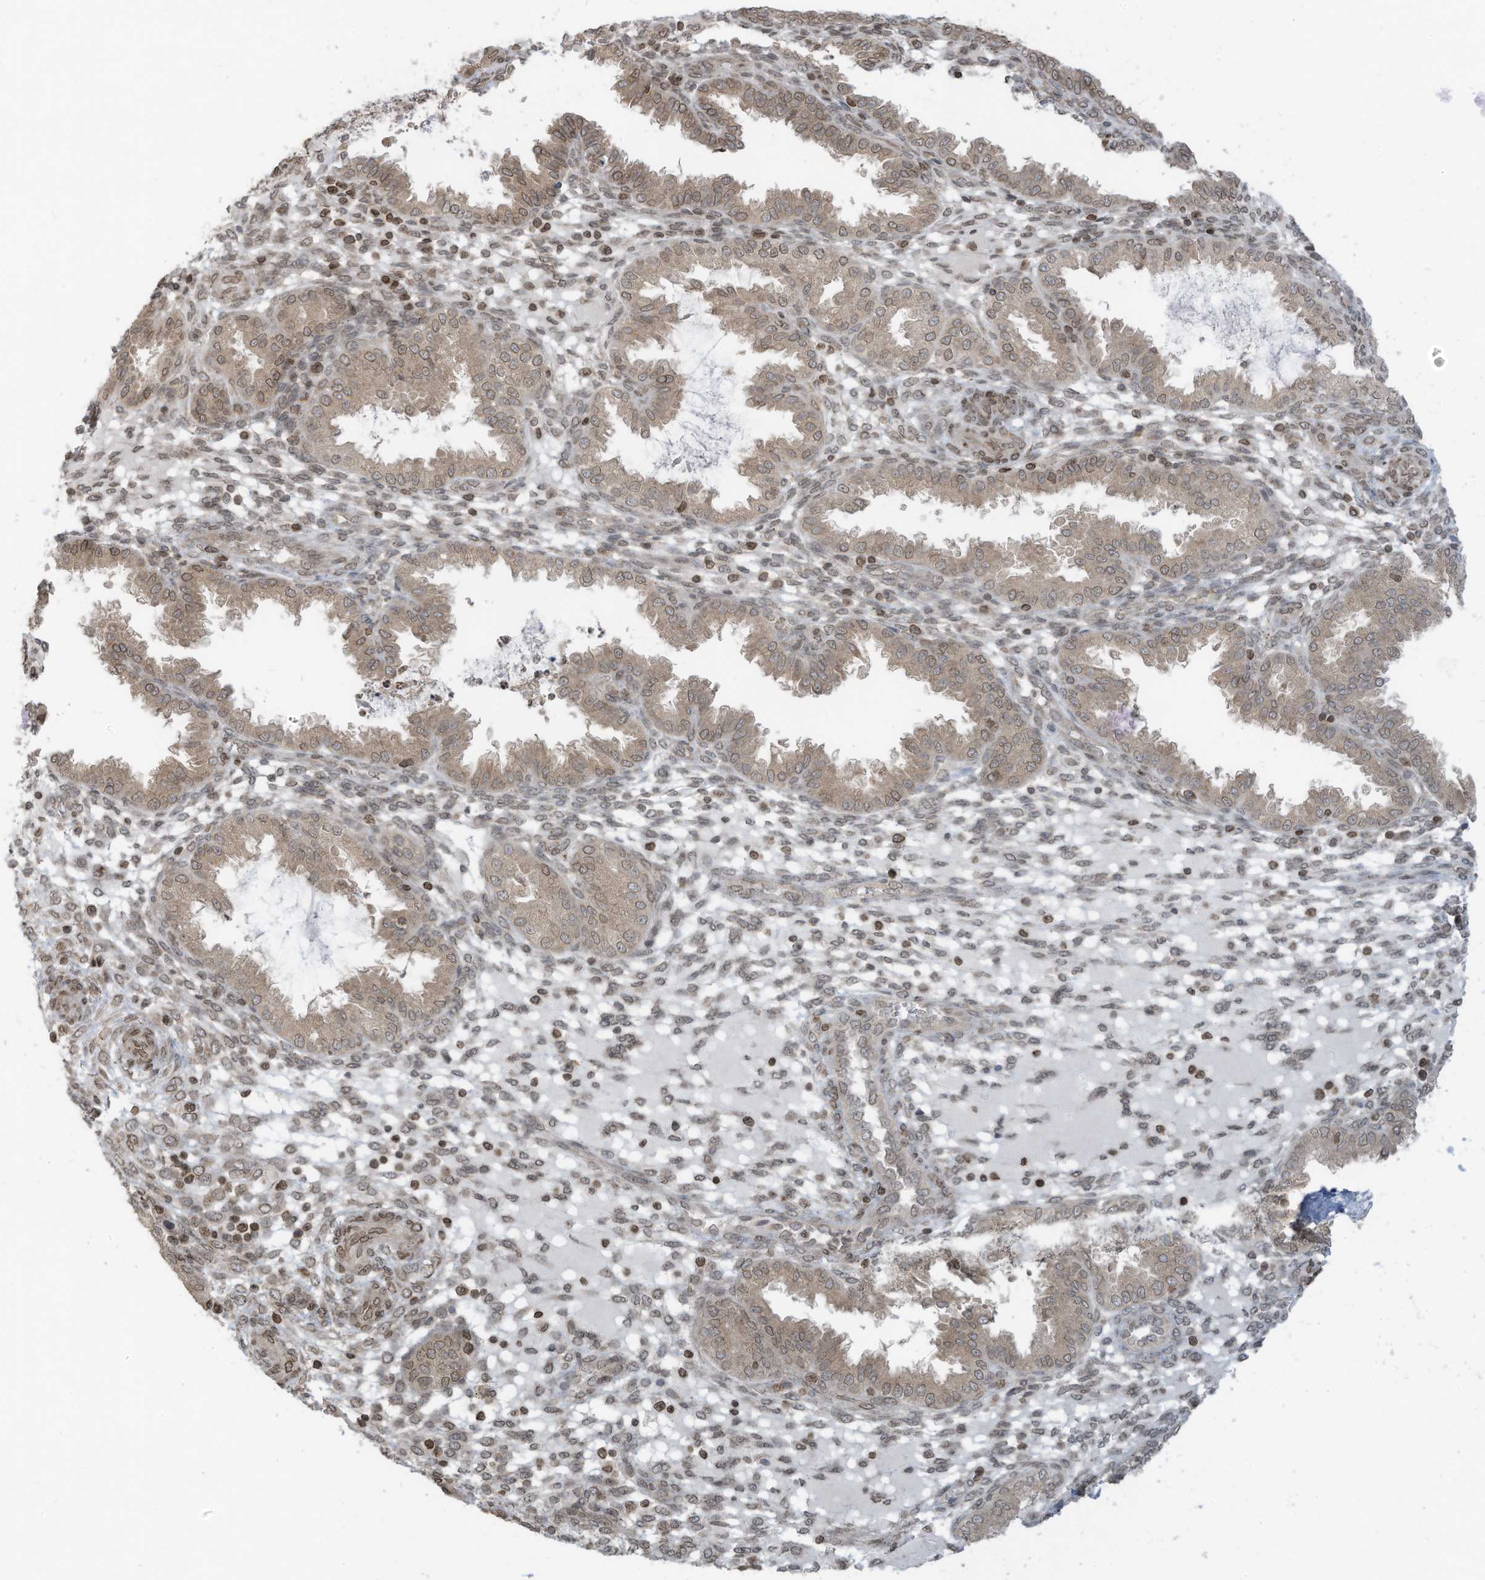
{"staining": {"intensity": "weak", "quantity": "25%-75%", "location": "cytoplasmic/membranous,nuclear"}, "tissue": "endometrium", "cell_type": "Cells in endometrial stroma", "image_type": "normal", "snomed": [{"axis": "morphology", "description": "Normal tissue, NOS"}, {"axis": "topography", "description": "Endometrium"}], "caption": "Immunohistochemical staining of normal human endometrium demonstrates low levels of weak cytoplasmic/membranous,nuclear staining in approximately 25%-75% of cells in endometrial stroma. The protein of interest is shown in brown color, while the nuclei are stained blue.", "gene": "RABL3", "patient": {"sex": "female", "age": 33}}